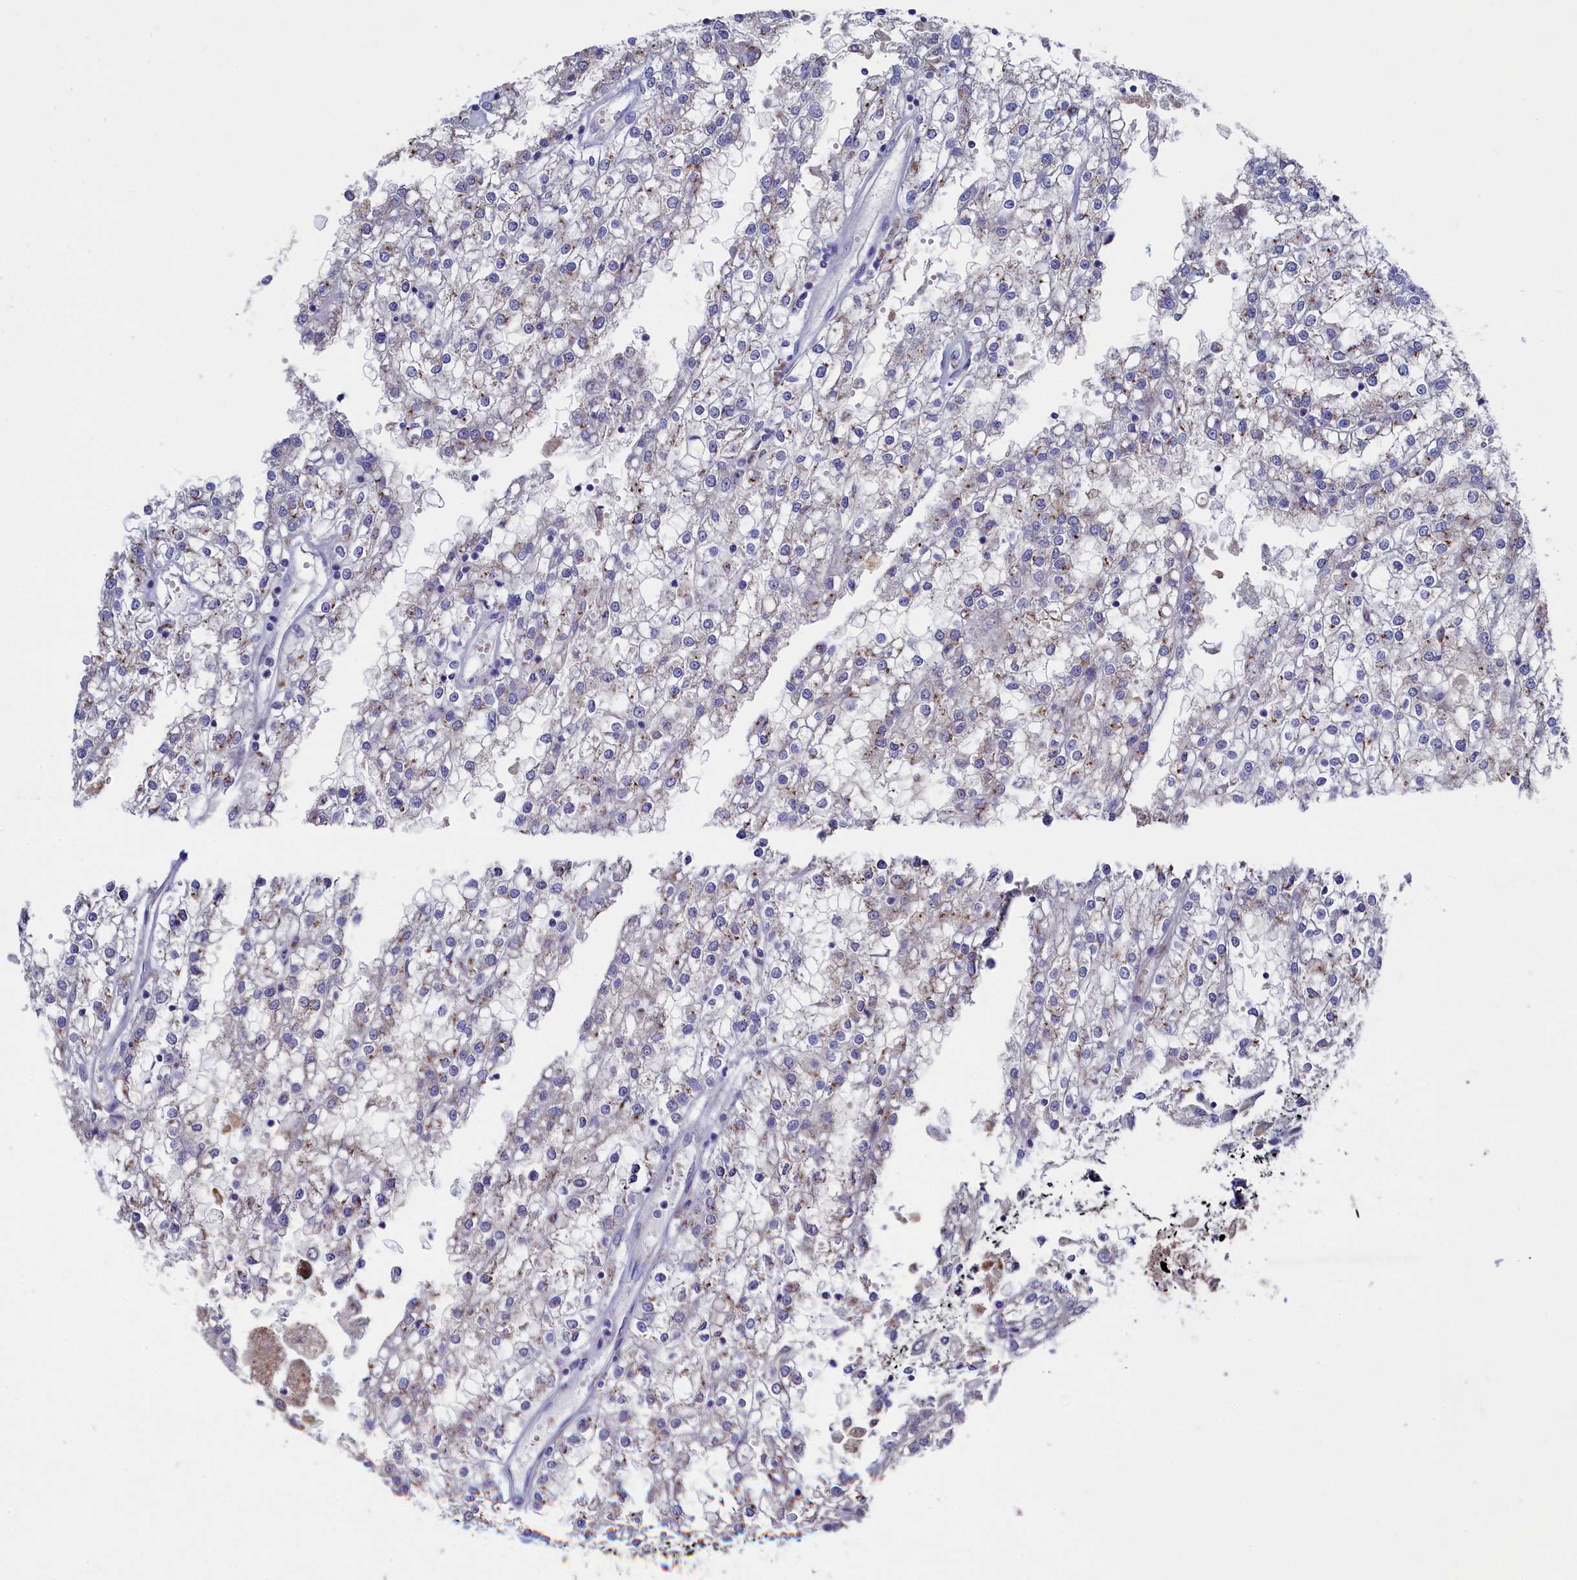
{"staining": {"intensity": "weak", "quantity": "<25%", "location": "cytoplasmic/membranous"}, "tissue": "renal cancer", "cell_type": "Tumor cells", "image_type": "cancer", "snomed": [{"axis": "morphology", "description": "Adenocarcinoma, NOS"}, {"axis": "topography", "description": "Kidney"}], "caption": "Micrograph shows no significant protein positivity in tumor cells of adenocarcinoma (renal).", "gene": "GPR108", "patient": {"sex": "female", "age": 52}}